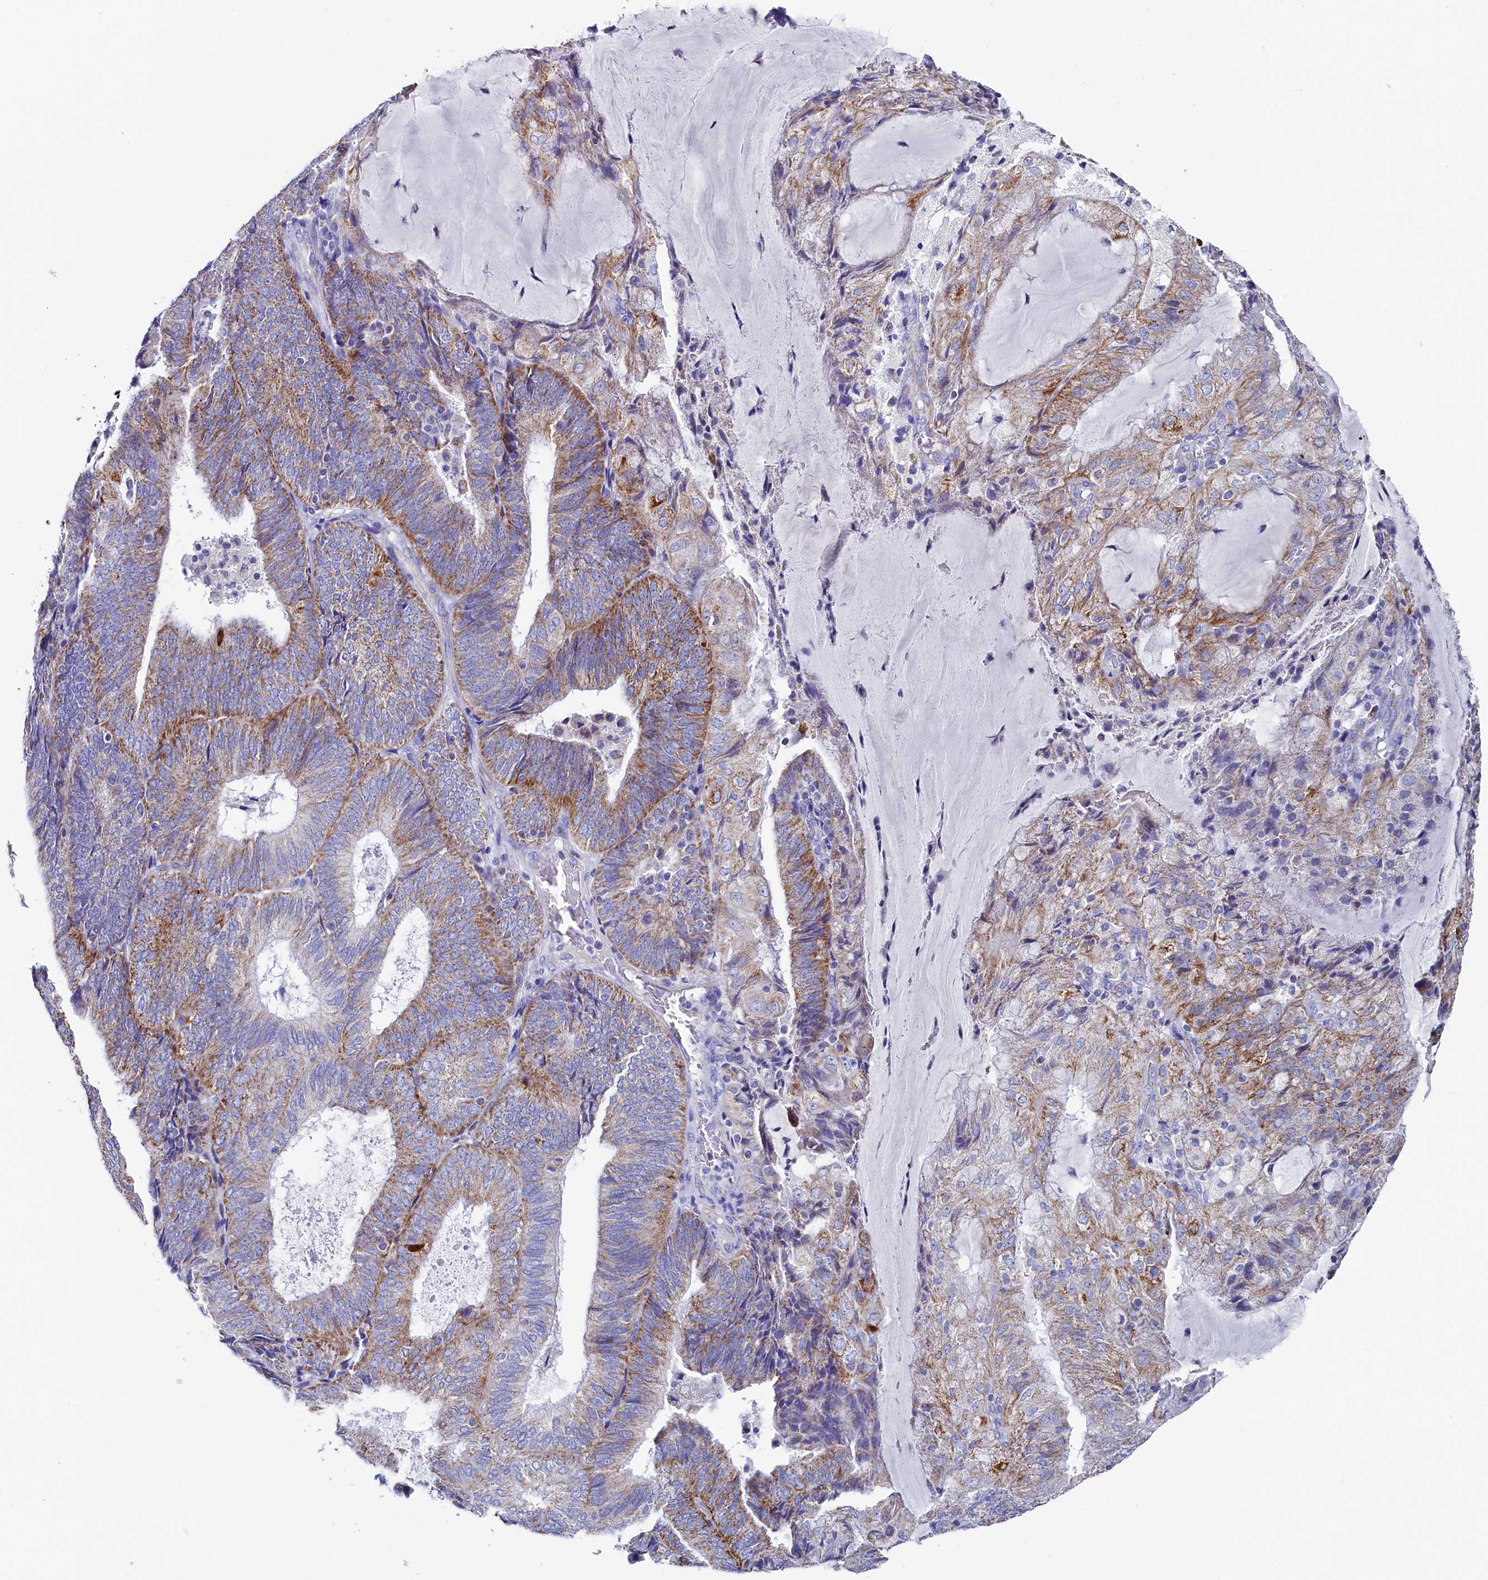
{"staining": {"intensity": "weak", "quantity": ">75%", "location": "cytoplasmic/membranous"}, "tissue": "endometrial cancer", "cell_type": "Tumor cells", "image_type": "cancer", "snomed": [{"axis": "morphology", "description": "Adenocarcinoma, NOS"}, {"axis": "topography", "description": "Endometrium"}], "caption": "Immunohistochemistry (IHC) staining of adenocarcinoma (endometrial), which exhibits low levels of weak cytoplasmic/membranous staining in approximately >75% of tumor cells indicating weak cytoplasmic/membranous protein staining. The staining was performed using DAB (brown) for protein detection and nuclei were counterstained in hematoxylin (blue).", "gene": "MMAB", "patient": {"sex": "female", "age": 81}}